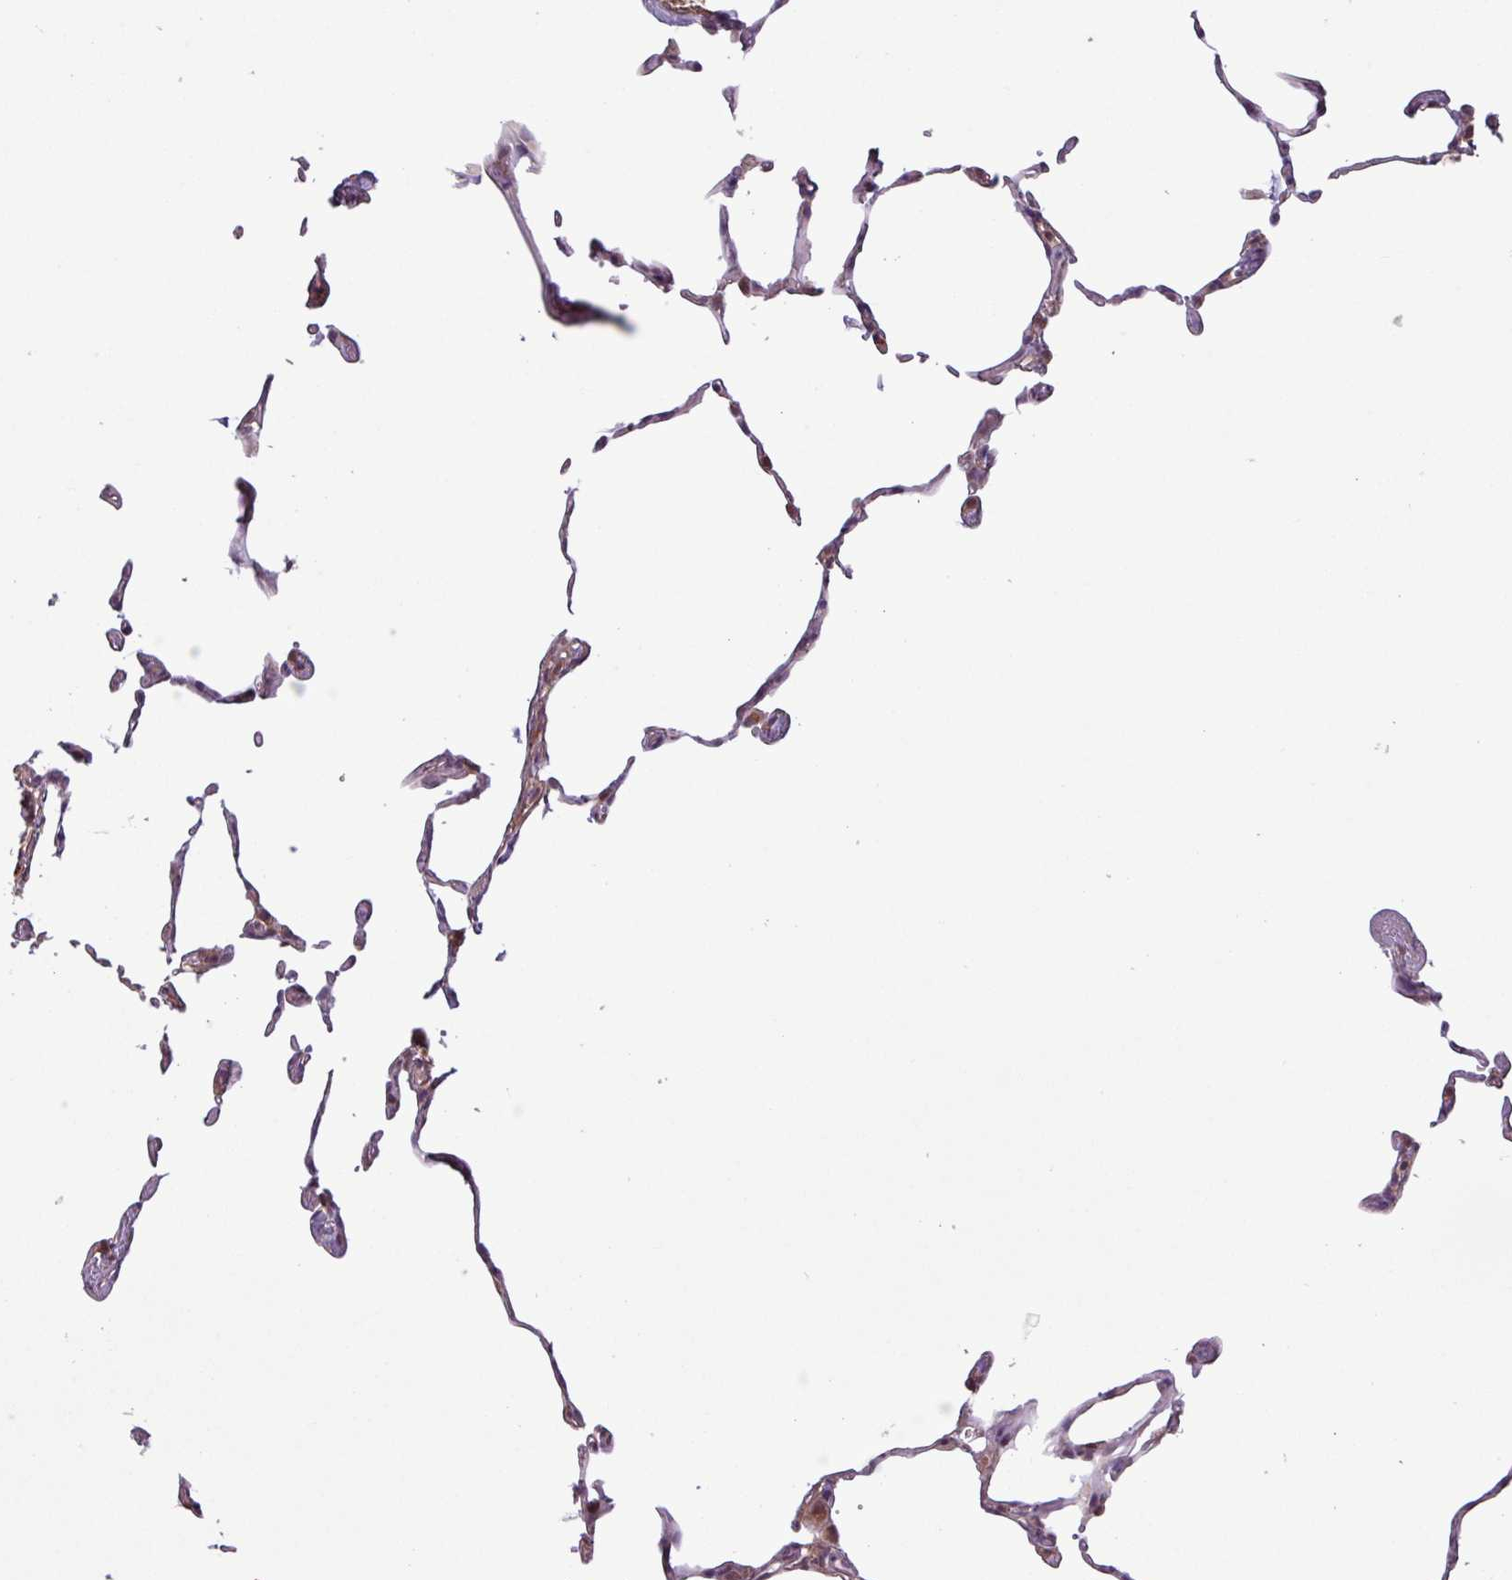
{"staining": {"intensity": "moderate", "quantity": "25%-75%", "location": "cytoplasmic/membranous"}, "tissue": "lung", "cell_type": "Alveolar cells", "image_type": "normal", "snomed": [{"axis": "morphology", "description": "Normal tissue, NOS"}, {"axis": "topography", "description": "Lung"}], "caption": "Immunohistochemistry (IHC) micrograph of benign human lung stained for a protein (brown), which reveals medium levels of moderate cytoplasmic/membranous positivity in about 25%-75% of alveolar cells.", "gene": "MCTP2", "patient": {"sex": "female", "age": 57}}